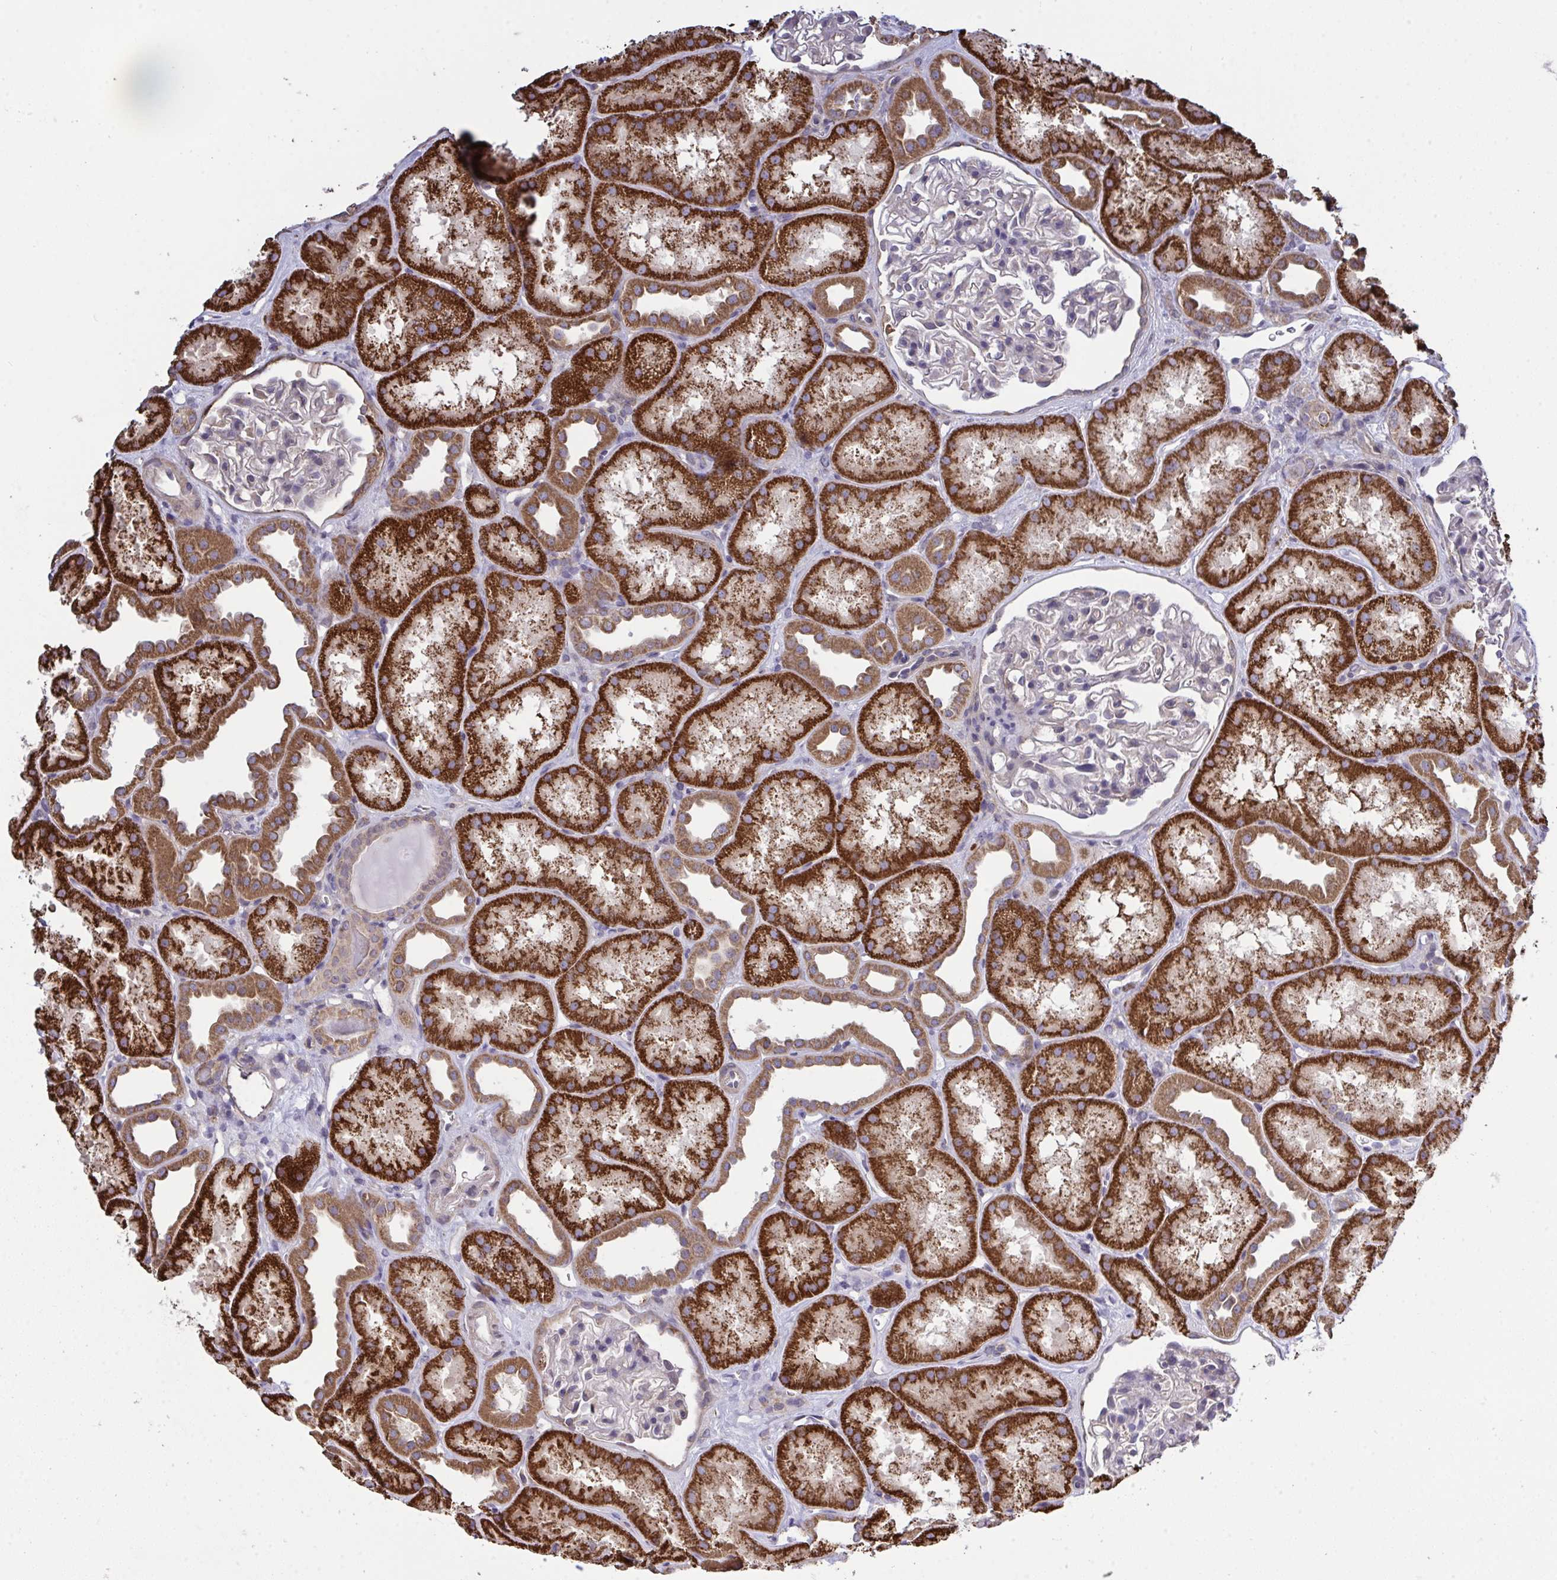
{"staining": {"intensity": "weak", "quantity": "<25%", "location": "cytoplasmic/membranous"}, "tissue": "kidney", "cell_type": "Cells in glomeruli", "image_type": "normal", "snomed": [{"axis": "morphology", "description": "Normal tissue, NOS"}, {"axis": "topography", "description": "Kidney"}], "caption": "Immunohistochemistry (IHC) of benign human kidney reveals no staining in cells in glomeruli. (Immunohistochemistry (IHC), brightfield microscopy, high magnification).", "gene": "PPM1H", "patient": {"sex": "male", "age": 61}}